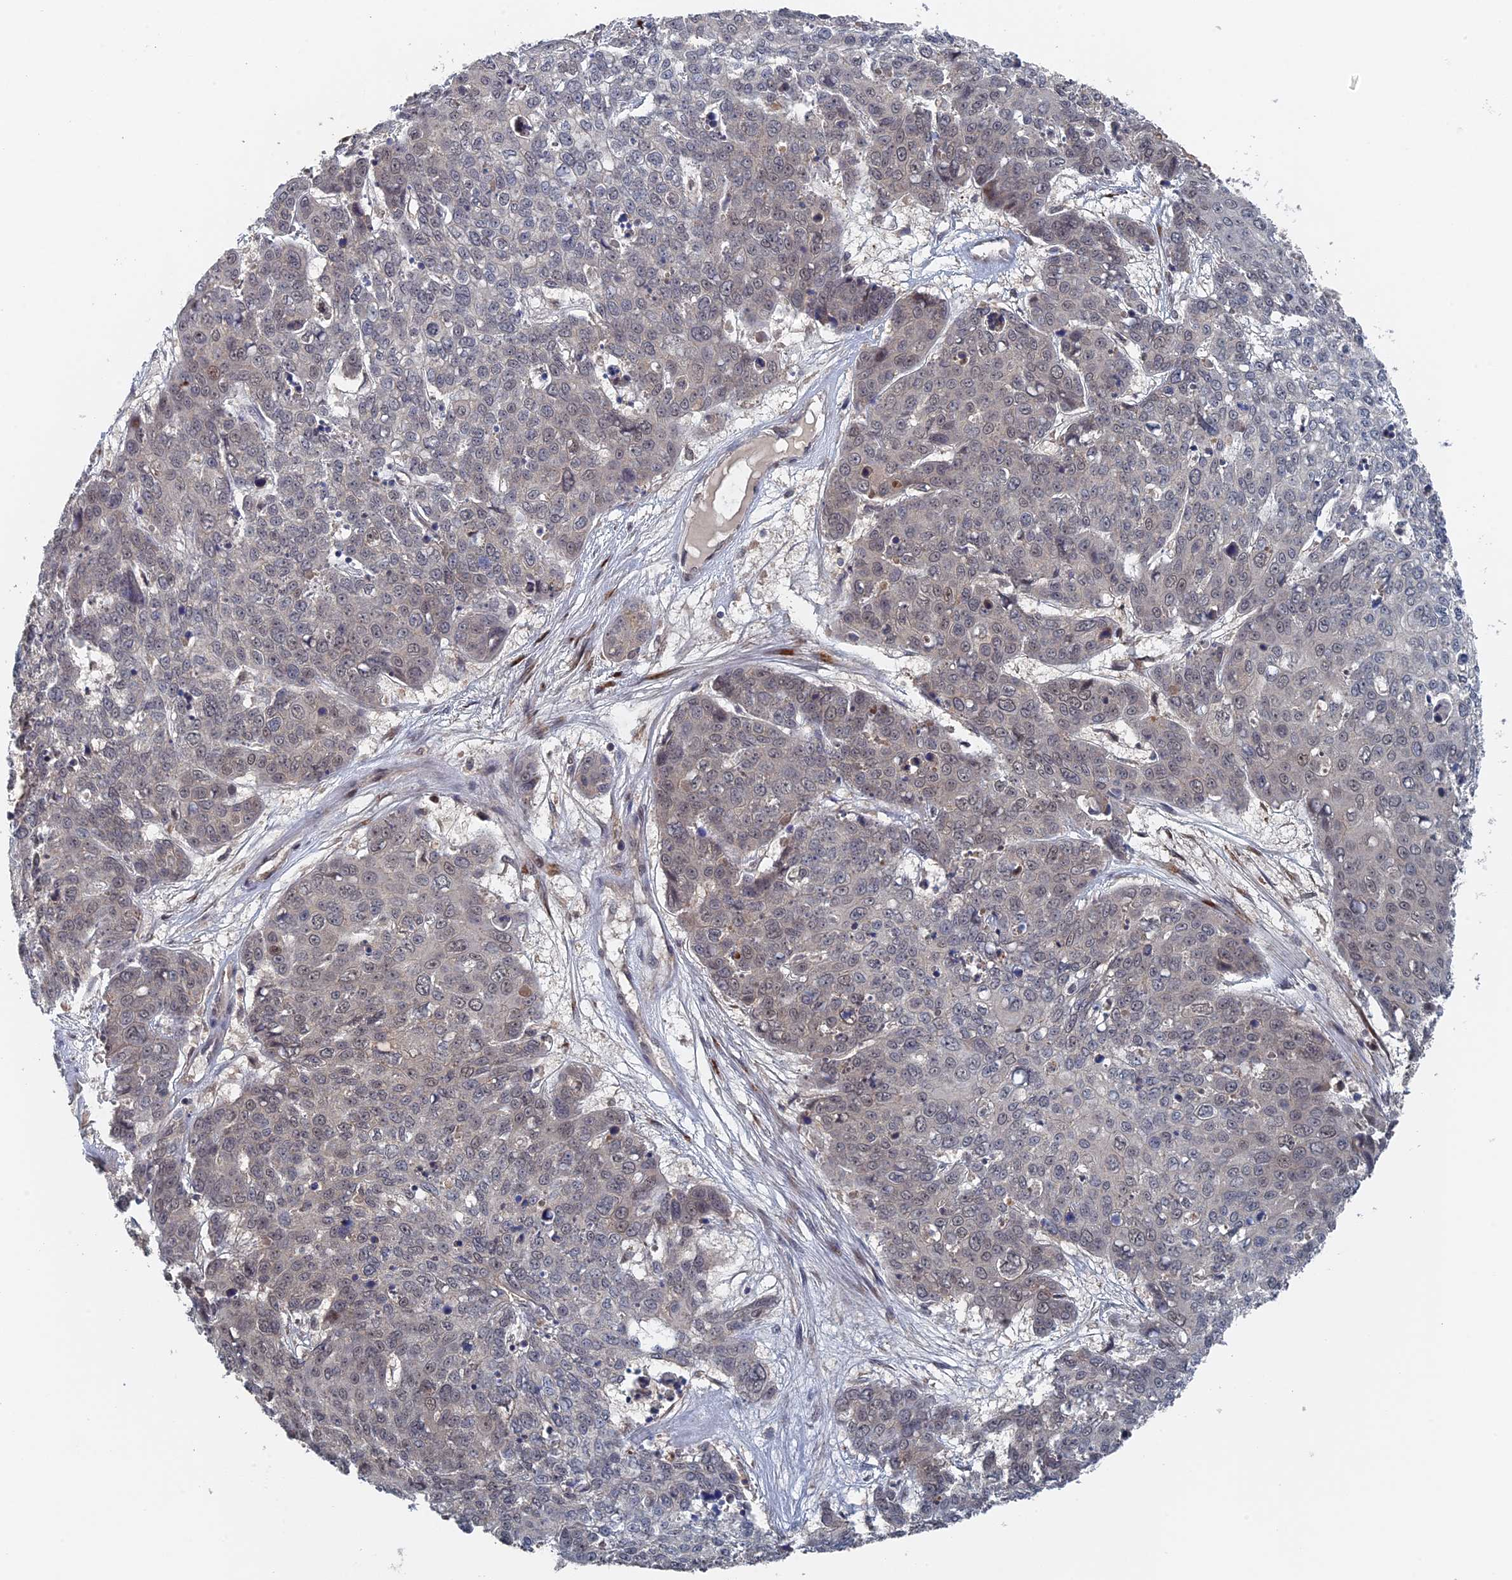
{"staining": {"intensity": "negative", "quantity": "none", "location": "none"}, "tissue": "skin cancer", "cell_type": "Tumor cells", "image_type": "cancer", "snomed": [{"axis": "morphology", "description": "Squamous cell carcinoma, NOS"}, {"axis": "topography", "description": "Skin"}], "caption": "Human skin cancer (squamous cell carcinoma) stained for a protein using IHC demonstrates no positivity in tumor cells.", "gene": "ELOVL6", "patient": {"sex": "male", "age": 71}}